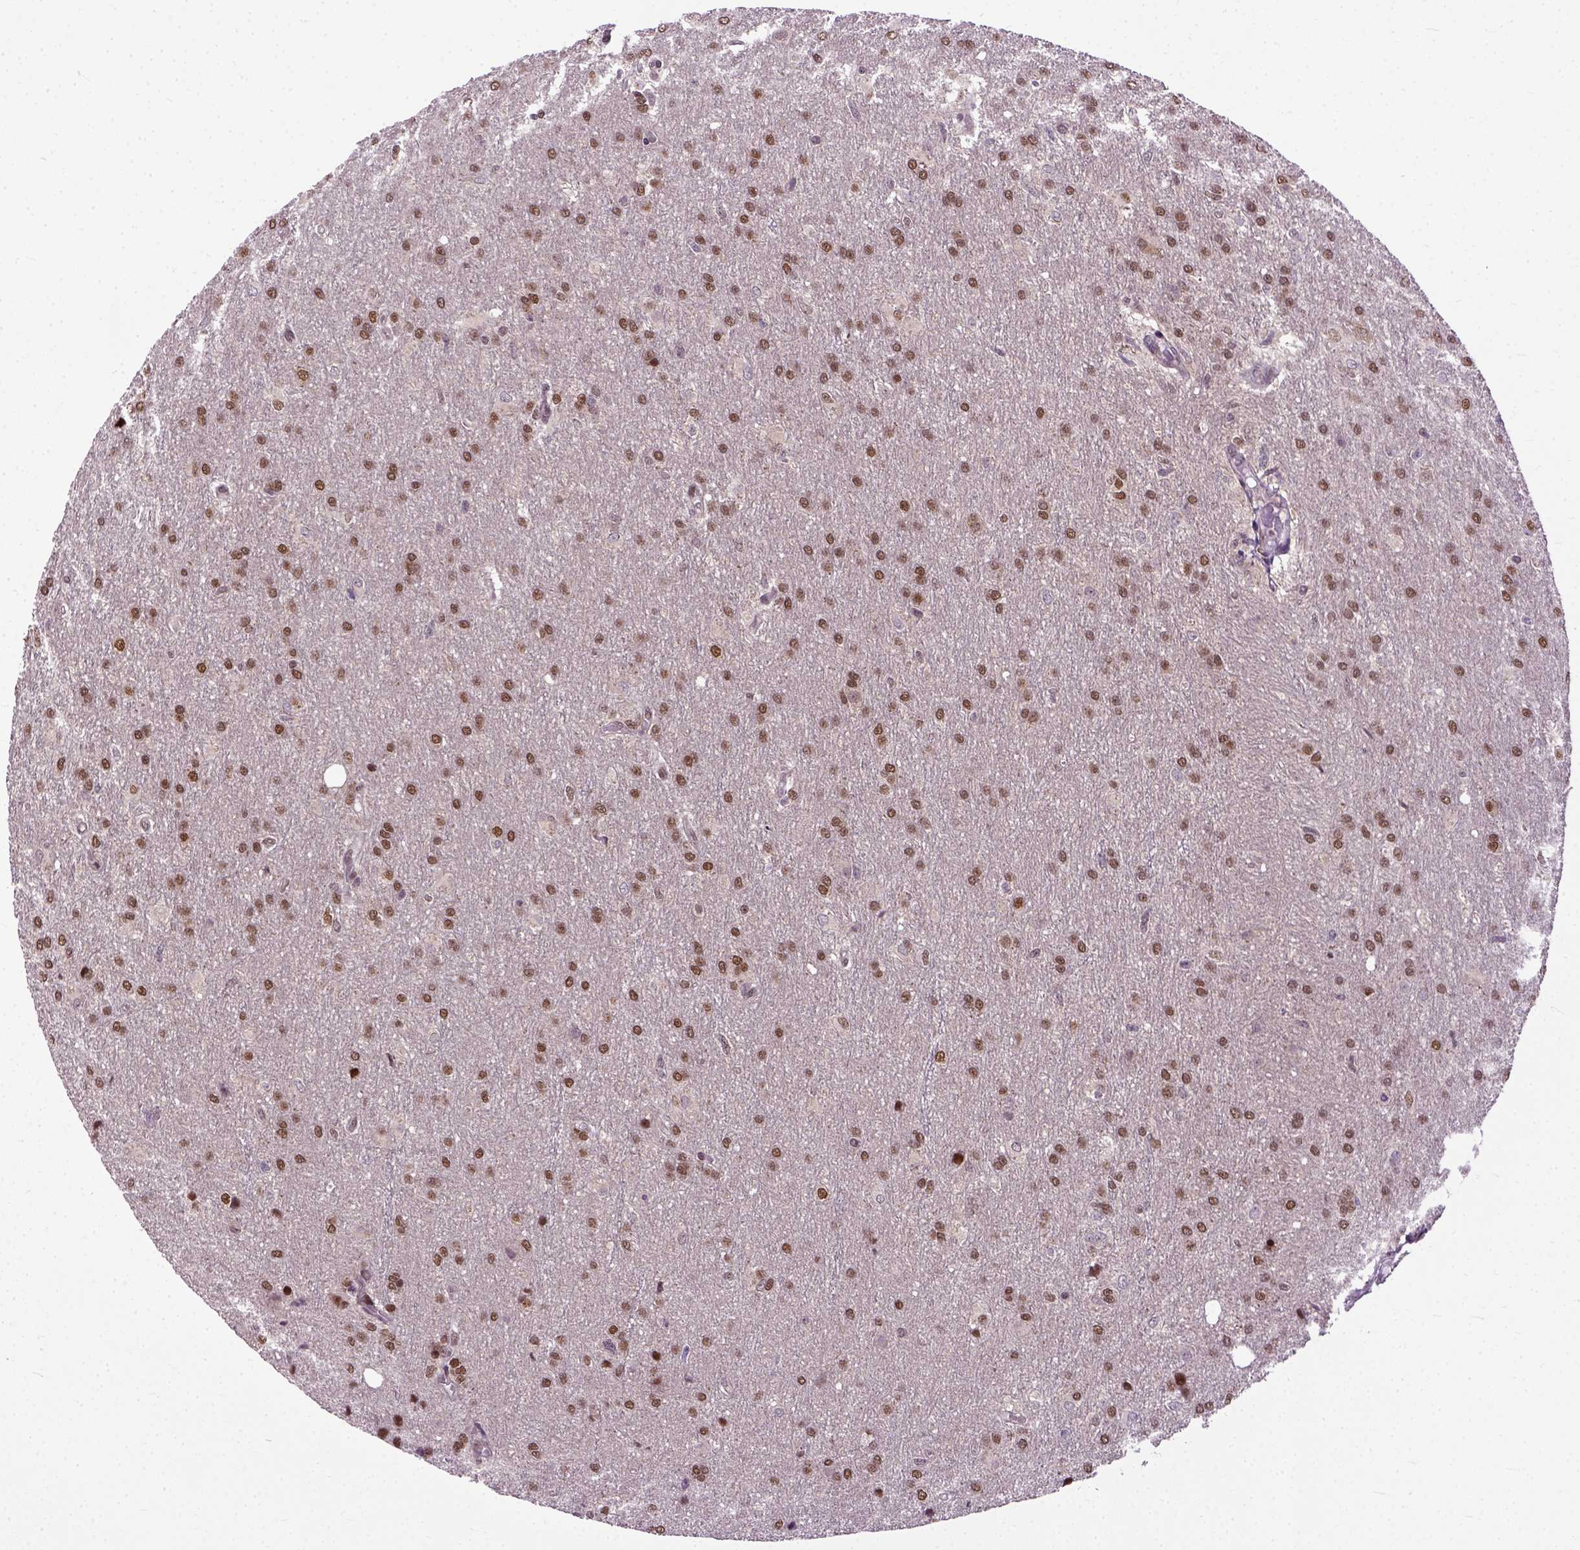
{"staining": {"intensity": "moderate", "quantity": ">75%", "location": "nuclear"}, "tissue": "glioma", "cell_type": "Tumor cells", "image_type": "cancer", "snomed": [{"axis": "morphology", "description": "Glioma, malignant, High grade"}, {"axis": "topography", "description": "Brain"}], "caption": "Malignant high-grade glioma was stained to show a protein in brown. There is medium levels of moderate nuclear positivity in approximately >75% of tumor cells.", "gene": "UBA3", "patient": {"sex": "male", "age": 68}}